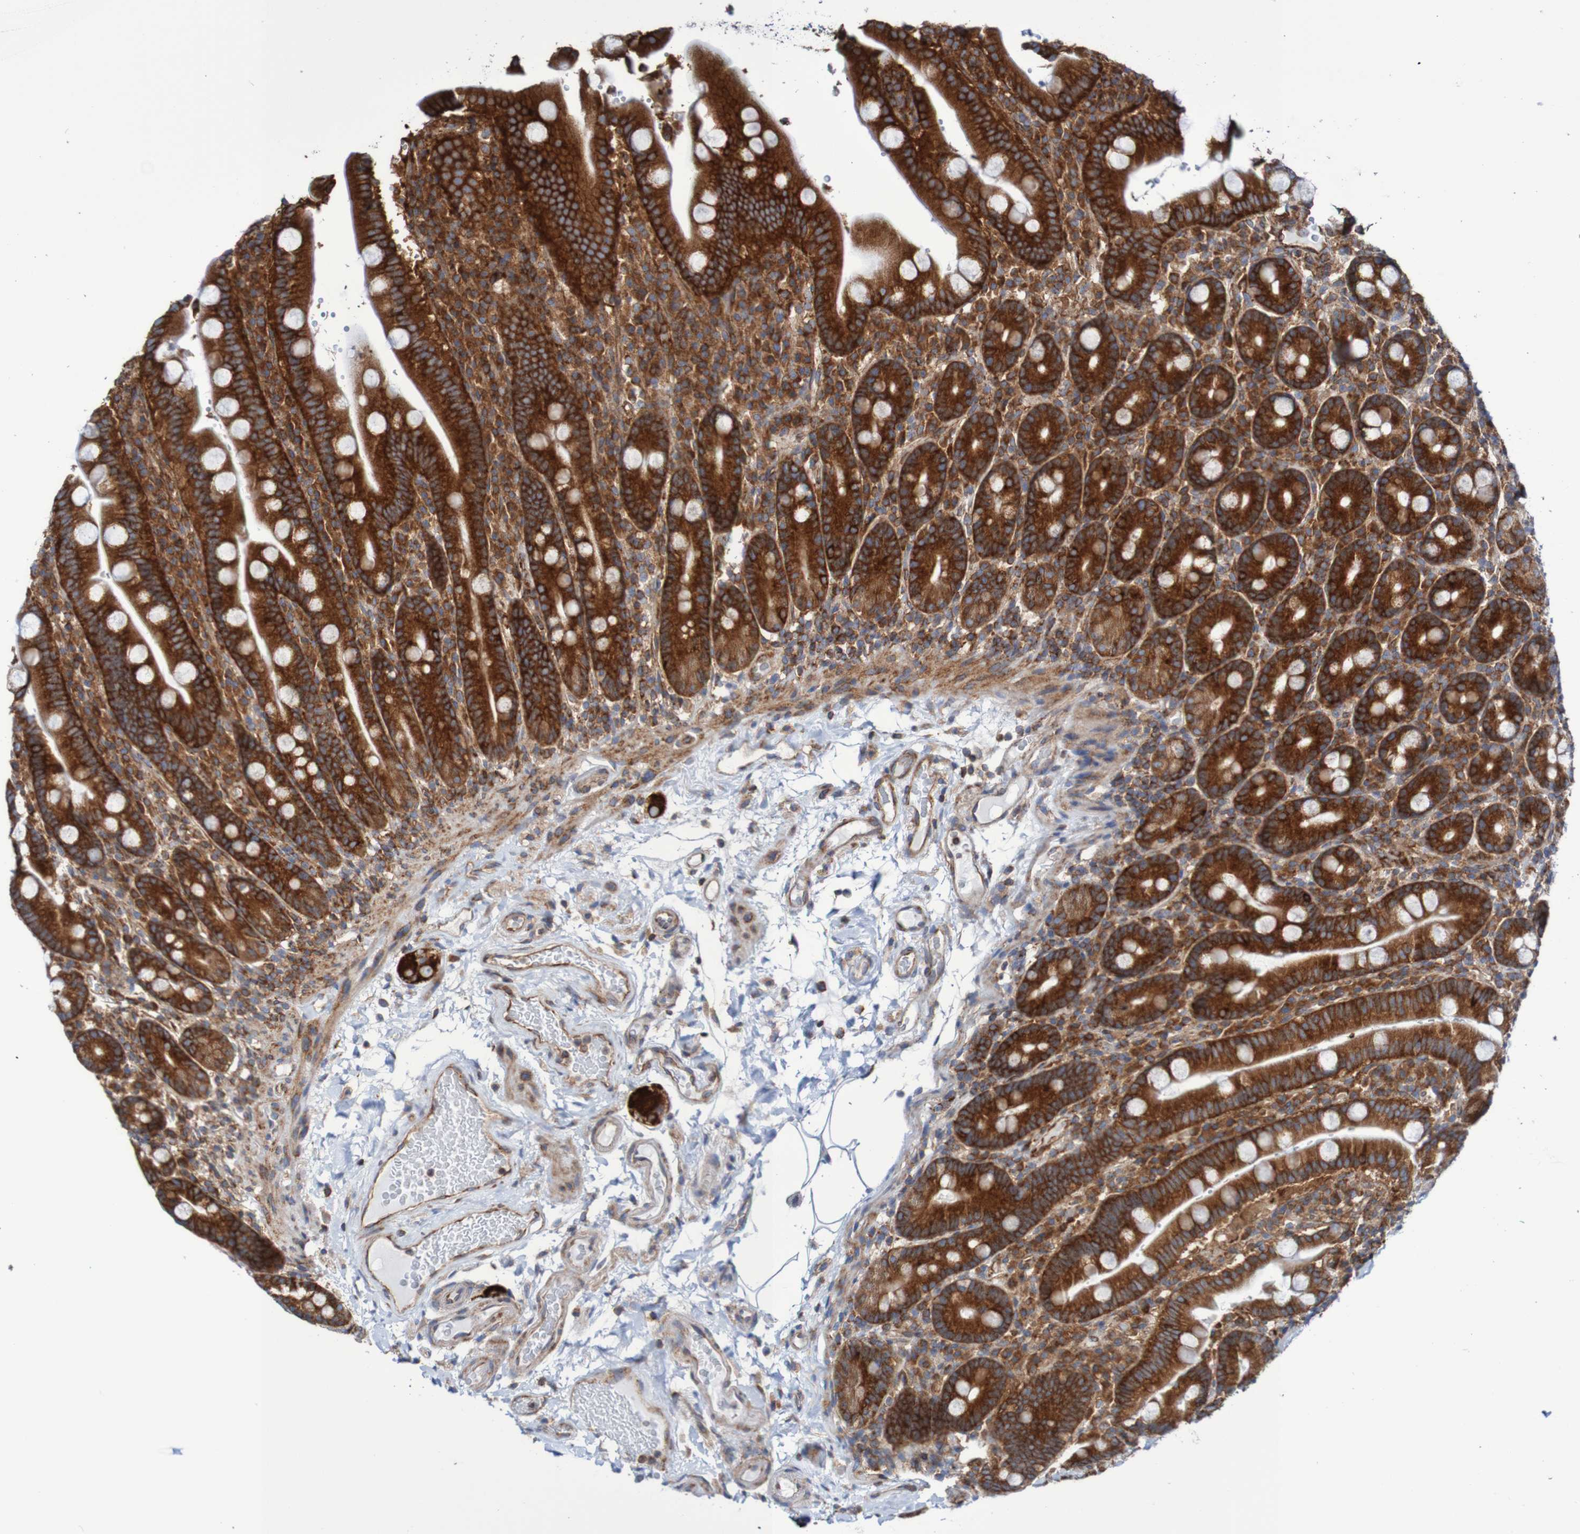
{"staining": {"intensity": "strong", "quantity": ">75%", "location": "cytoplasmic/membranous"}, "tissue": "duodenum", "cell_type": "Glandular cells", "image_type": "normal", "snomed": [{"axis": "morphology", "description": "Normal tissue, NOS"}, {"axis": "topography", "description": "Small intestine, NOS"}], "caption": "This is an image of immunohistochemistry staining of unremarkable duodenum, which shows strong positivity in the cytoplasmic/membranous of glandular cells.", "gene": "FXR2", "patient": {"sex": "female", "age": 71}}